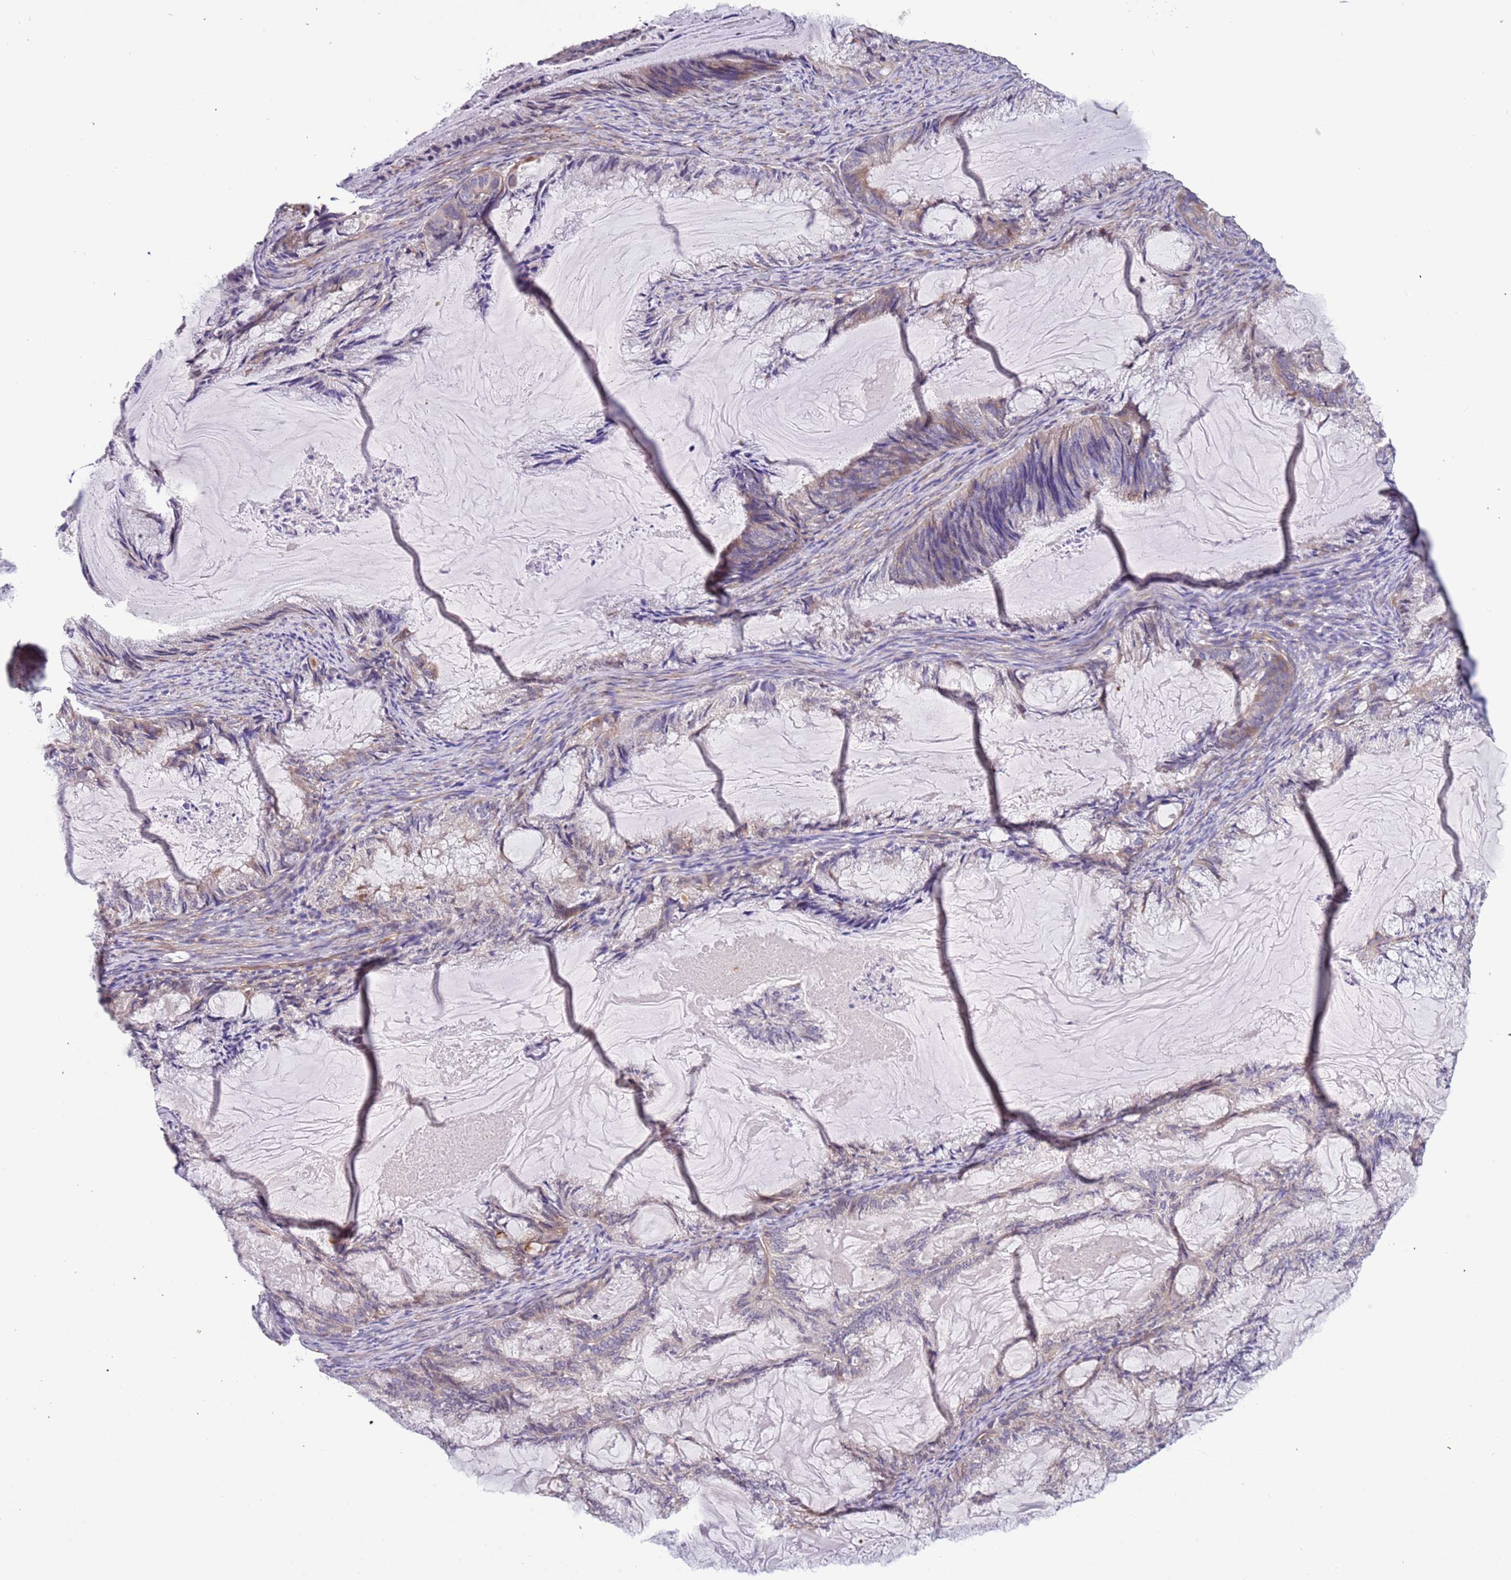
{"staining": {"intensity": "negative", "quantity": "none", "location": "none"}, "tissue": "endometrial cancer", "cell_type": "Tumor cells", "image_type": "cancer", "snomed": [{"axis": "morphology", "description": "Adenocarcinoma, NOS"}, {"axis": "topography", "description": "Endometrium"}], "caption": "Endometrial cancer stained for a protein using IHC exhibits no positivity tumor cells.", "gene": "LAMB4", "patient": {"sex": "female", "age": 86}}